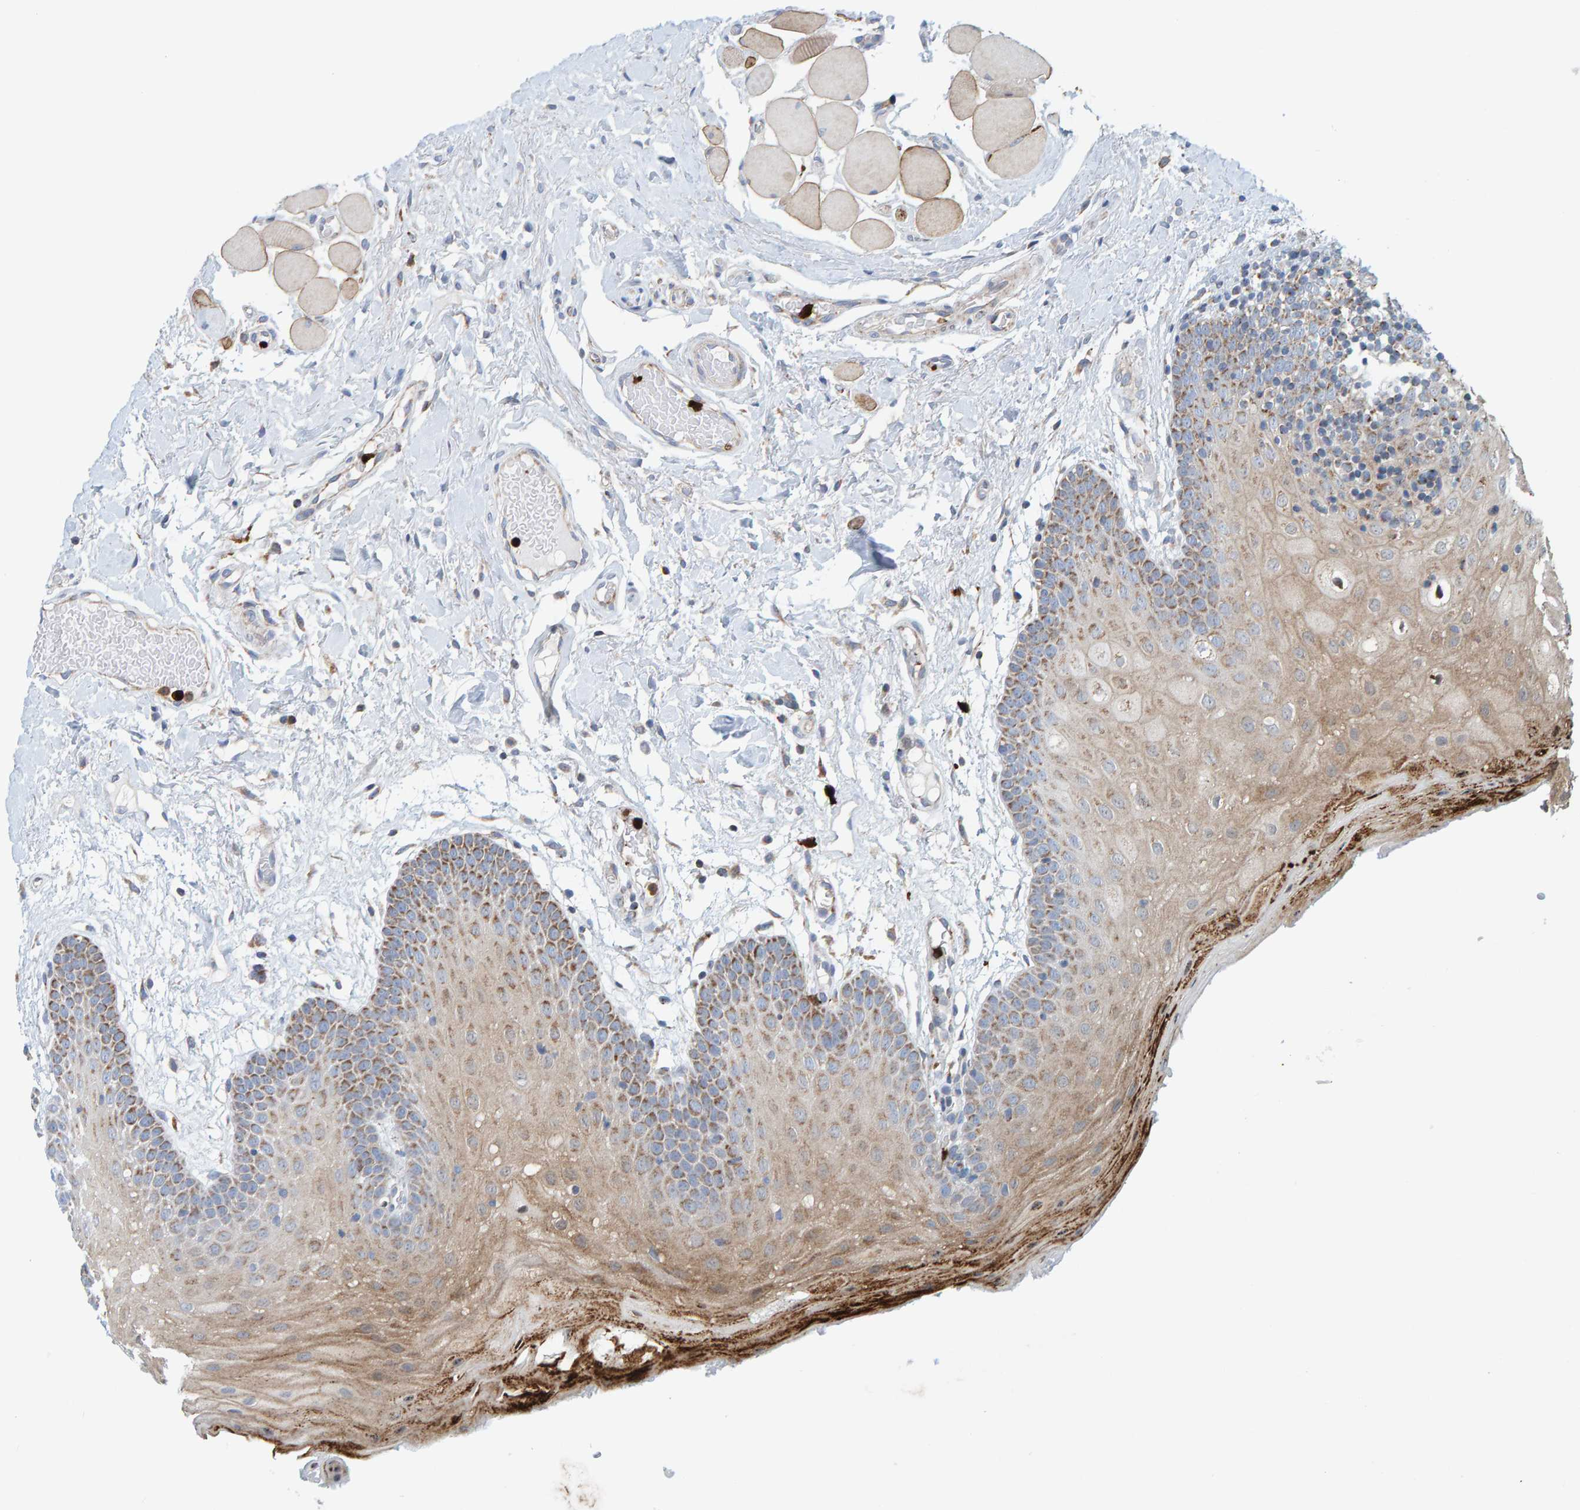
{"staining": {"intensity": "moderate", "quantity": ">75%", "location": "cytoplasmic/membranous"}, "tissue": "oral mucosa", "cell_type": "Squamous epithelial cells", "image_type": "normal", "snomed": [{"axis": "morphology", "description": "Normal tissue, NOS"}, {"axis": "morphology", "description": "Squamous cell carcinoma, NOS"}, {"axis": "topography", "description": "Oral tissue"}, {"axis": "topography", "description": "Head-Neck"}], "caption": "Protein analysis of normal oral mucosa exhibits moderate cytoplasmic/membranous positivity in approximately >75% of squamous epithelial cells.", "gene": "B9D1", "patient": {"sex": "male", "age": 71}}